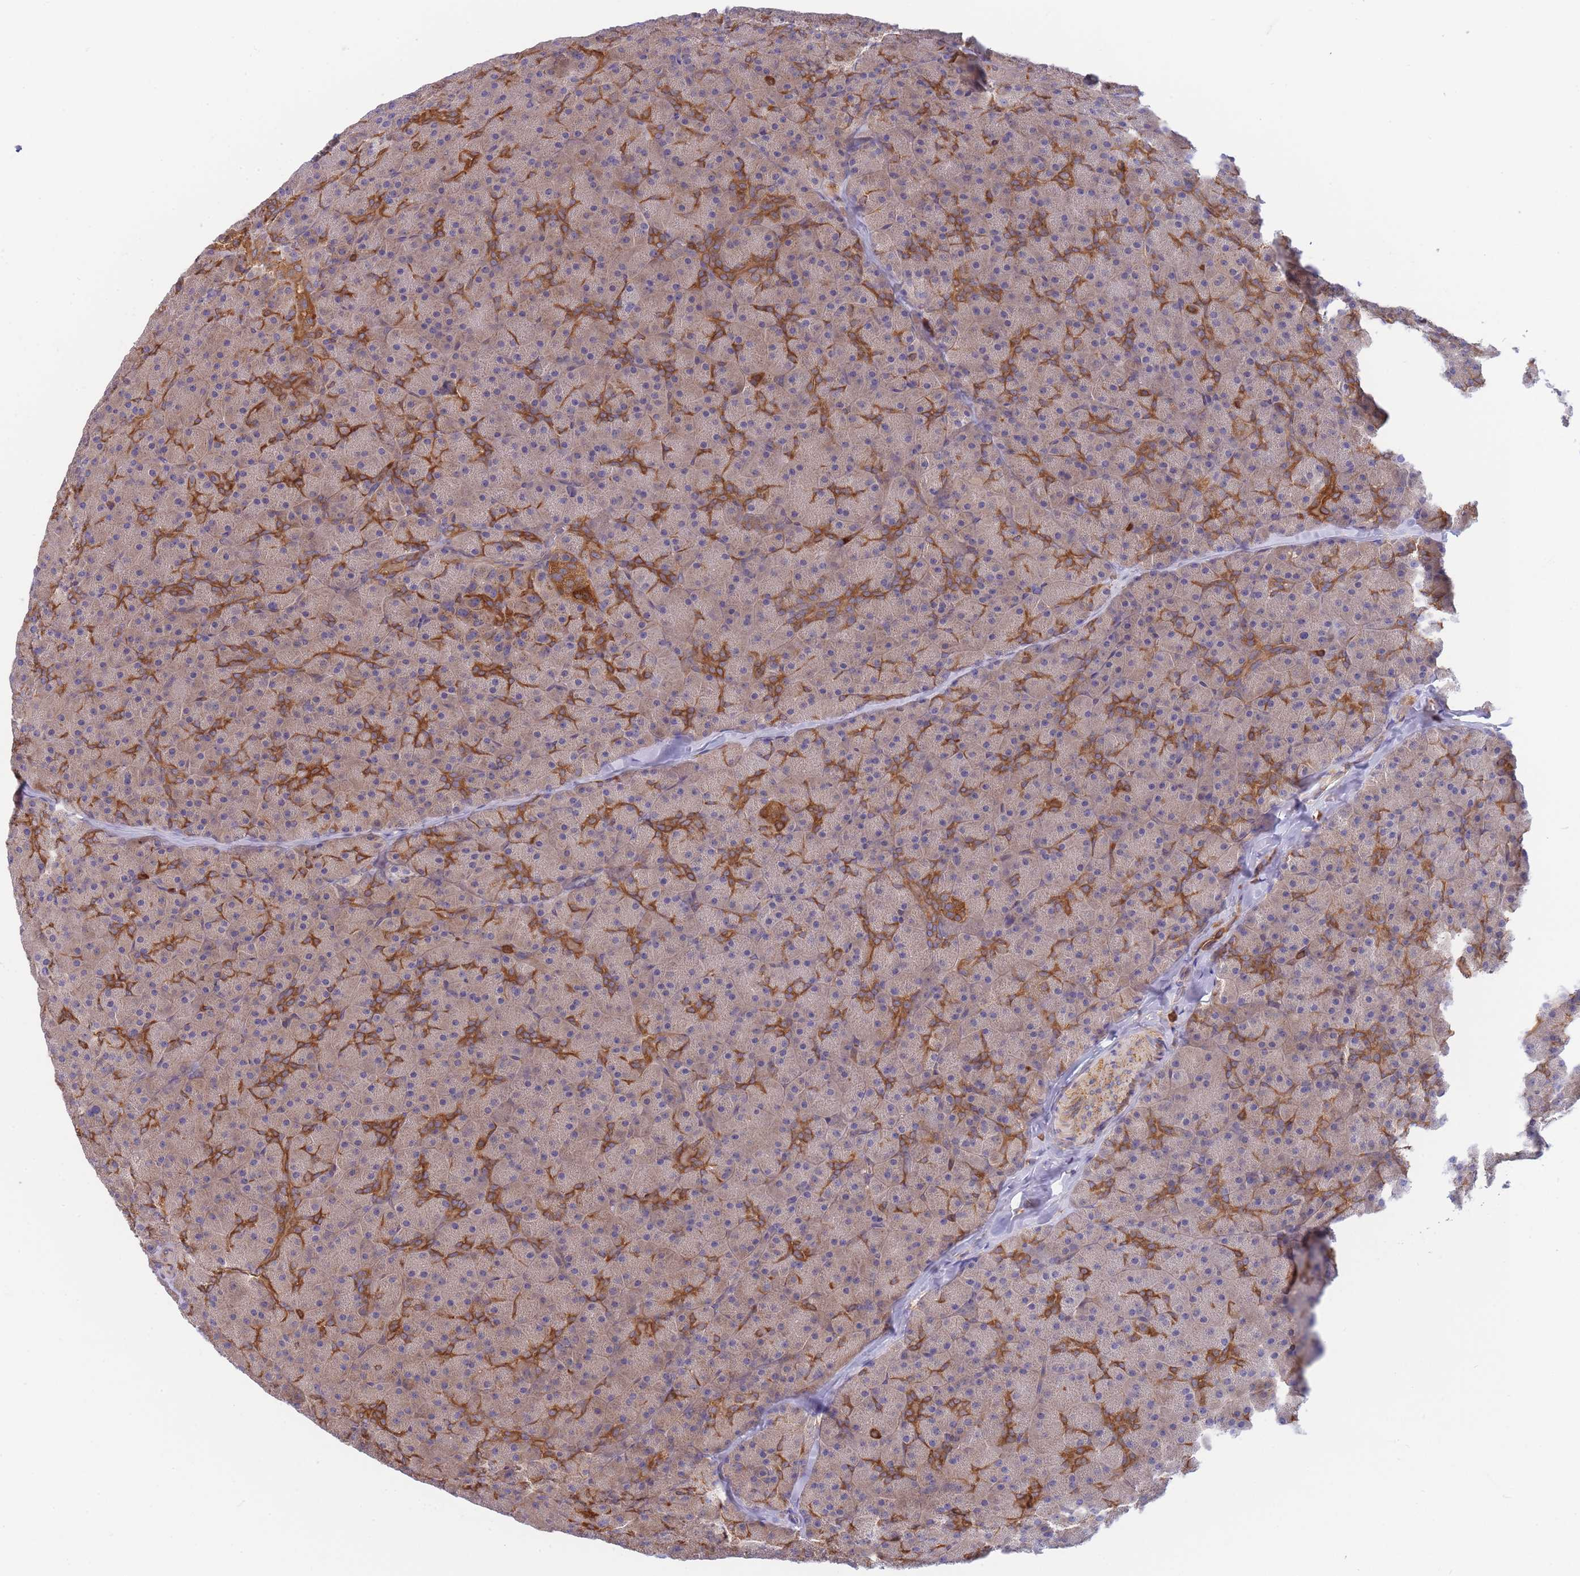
{"staining": {"intensity": "moderate", "quantity": "25%-75%", "location": "cytoplasmic/membranous"}, "tissue": "pancreas", "cell_type": "Exocrine glandular cells", "image_type": "normal", "snomed": [{"axis": "morphology", "description": "Normal tissue, NOS"}, {"axis": "topography", "description": "Pancreas"}], "caption": "A brown stain shows moderate cytoplasmic/membranous staining of a protein in exocrine glandular cells of benign pancreas.", "gene": "SLC4A9", "patient": {"sex": "male", "age": 36}}